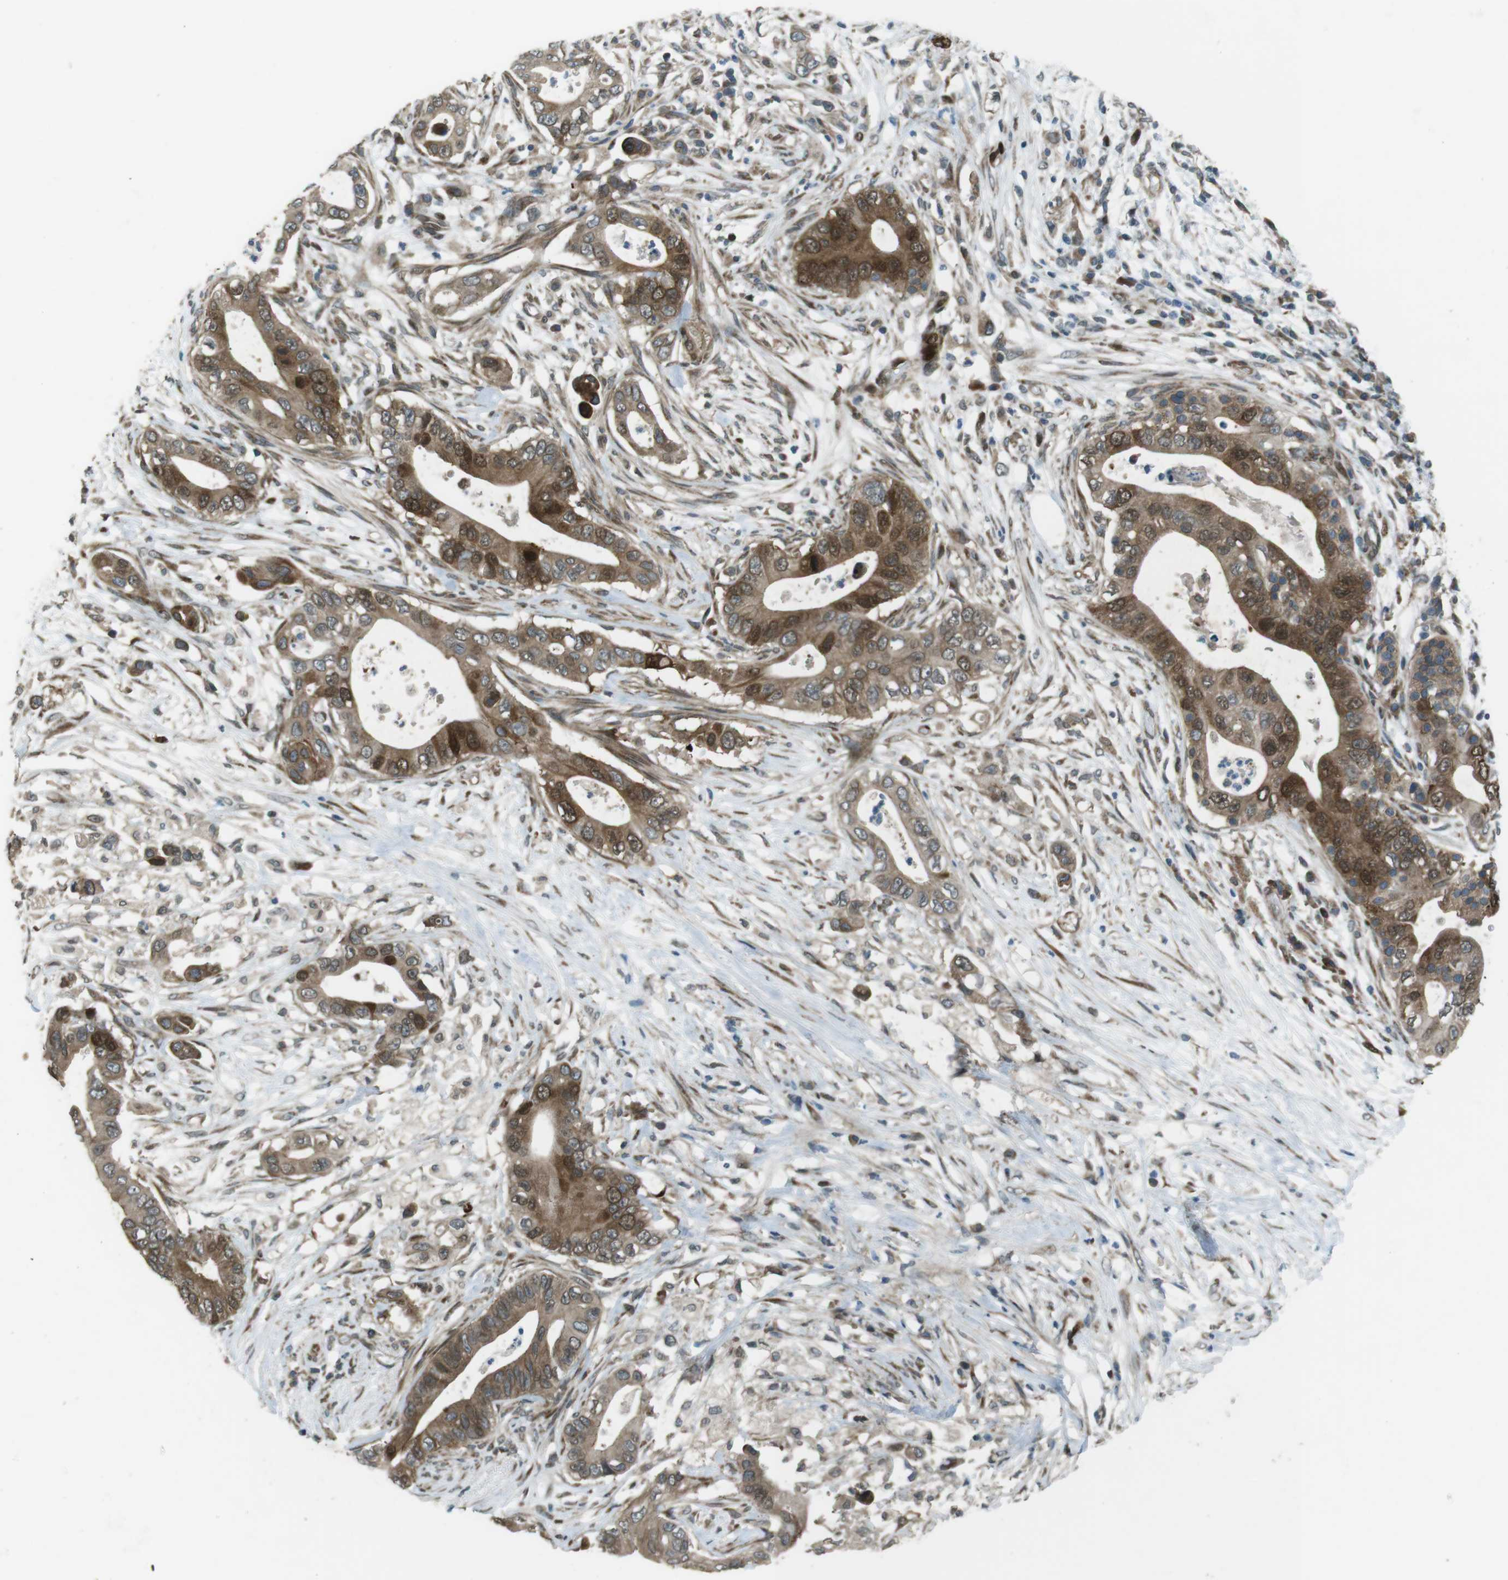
{"staining": {"intensity": "moderate", "quantity": ">75%", "location": "cytoplasmic/membranous,nuclear"}, "tissue": "pancreatic cancer", "cell_type": "Tumor cells", "image_type": "cancer", "snomed": [{"axis": "morphology", "description": "Adenocarcinoma, NOS"}, {"axis": "topography", "description": "Pancreas"}], "caption": "Immunohistochemistry micrograph of neoplastic tissue: pancreatic cancer (adenocarcinoma) stained using immunohistochemistry reveals medium levels of moderate protein expression localized specifically in the cytoplasmic/membranous and nuclear of tumor cells, appearing as a cytoplasmic/membranous and nuclear brown color.", "gene": "ZNF330", "patient": {"sex": "male", "age": 77}}